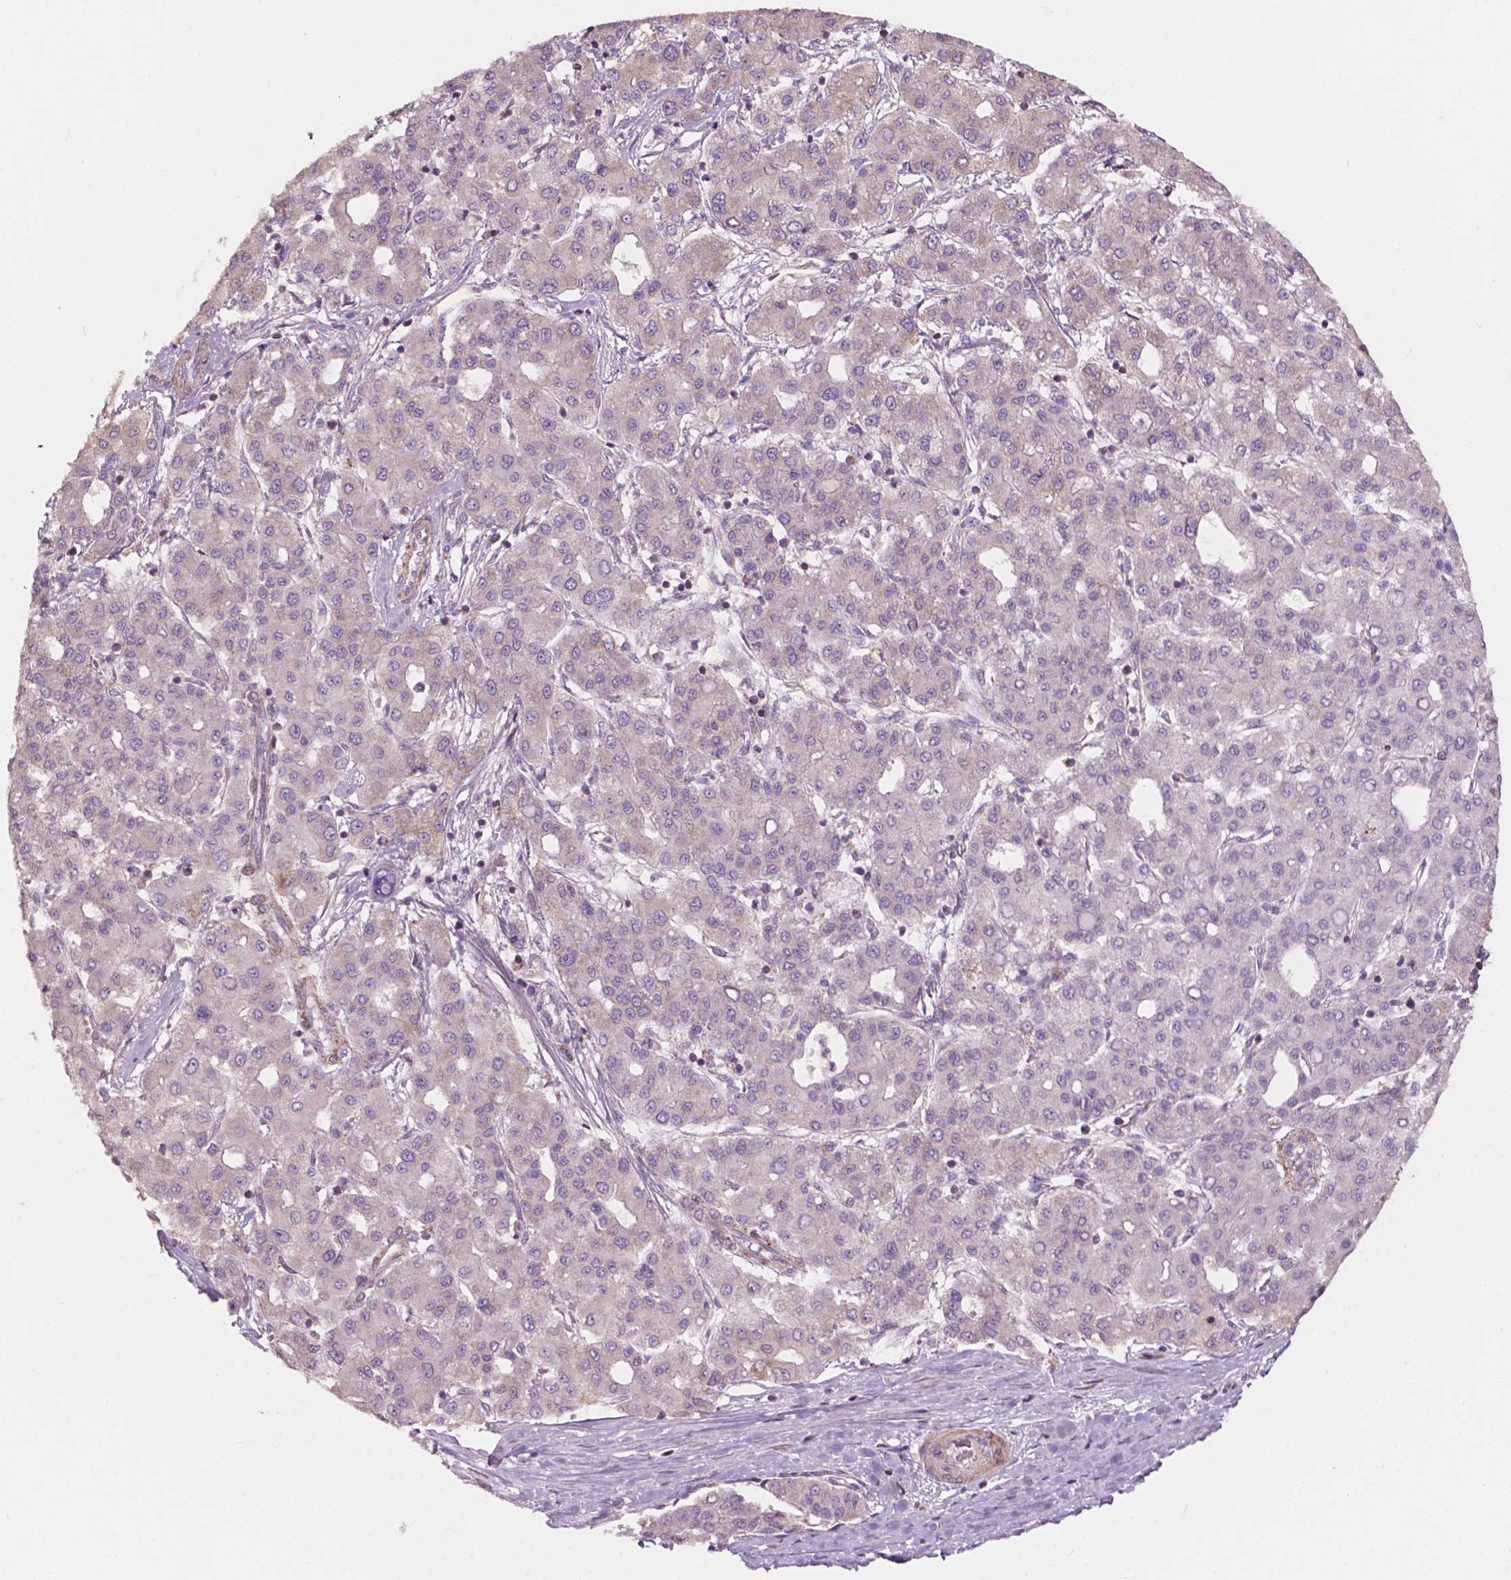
{"staining": {"intensity": "negative", "quantity": "none", "location": "none"}, "tissue": "liver cancer", "cell_type": "Tumor cells", "image_type": "cancer", "snomed": [{"axis": "morphology", "description": "Carcinoma, Hepatocellular, NOS"}, {"axis": "topography", "description": "Liver"}], "caption": "Immunohistochemical staining of human liver cancer demonstrates no significant expression in tumor cells. Nuclei are stained in blue.", "gene": "NDUFA10", "patient": {"sex": "male", "age": 65}}